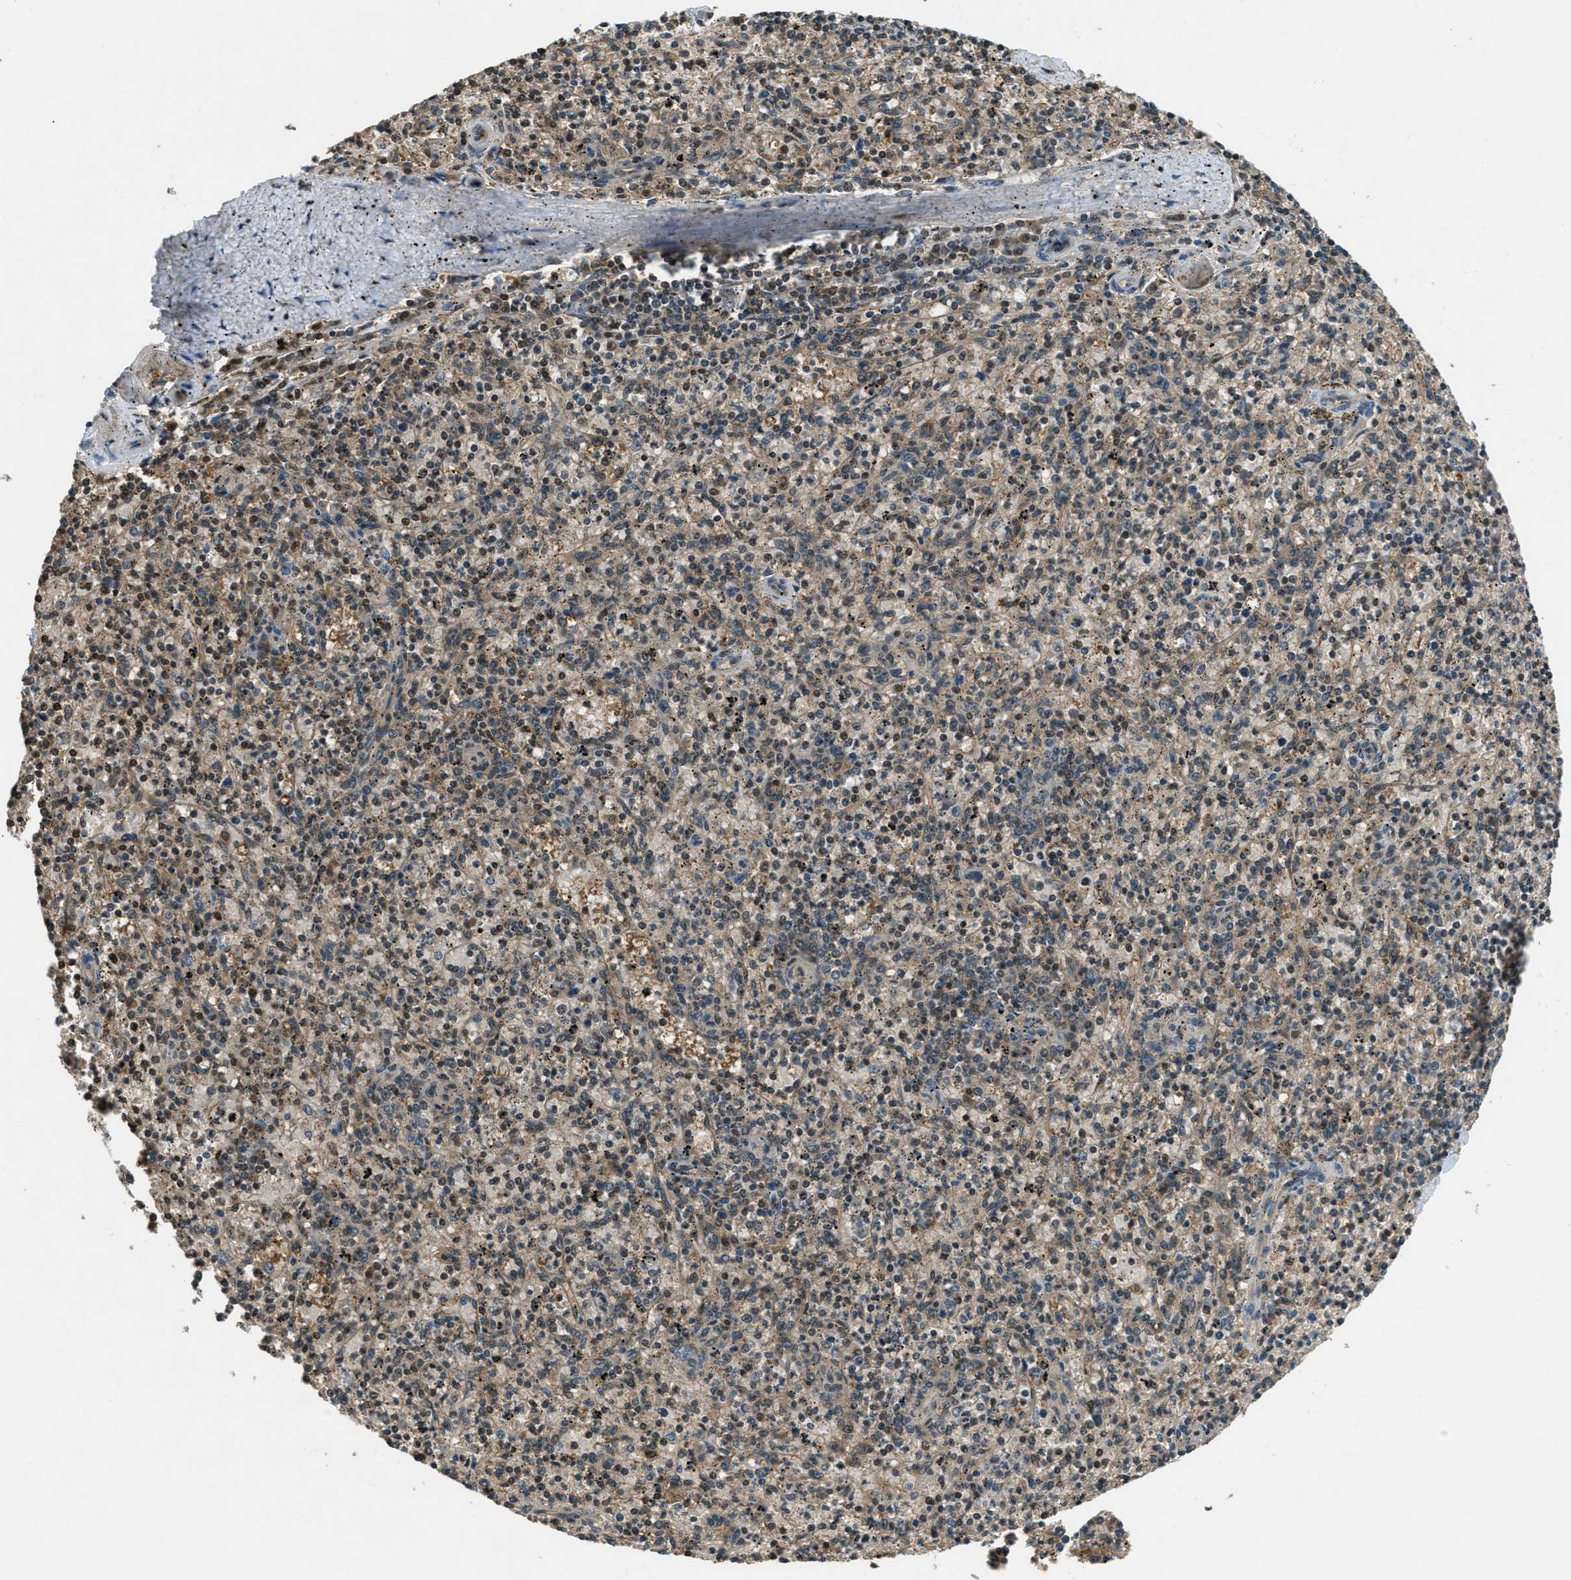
{"staining": {"intensity": "weak", "quantity": ">75%", "location": "cytoplasmic/membranous,nuclear"}, "tissue": "spleen", "cell_type": "Cells in red pulp", "image_type": "normal", "snomed": [{"axis": "morphology", "description": "Normal tissue, NOS"}, {"axis": "topography", "description": "Spleen"}], "caption": "IHC of benign human spleen demonstrates low levels of weak cytoplasmic/membranous,nuclear positivity in approximately >75% of cells in red pulp.", "gene": "DUSP6", "patient": {"sex": "male", "age": 72}}